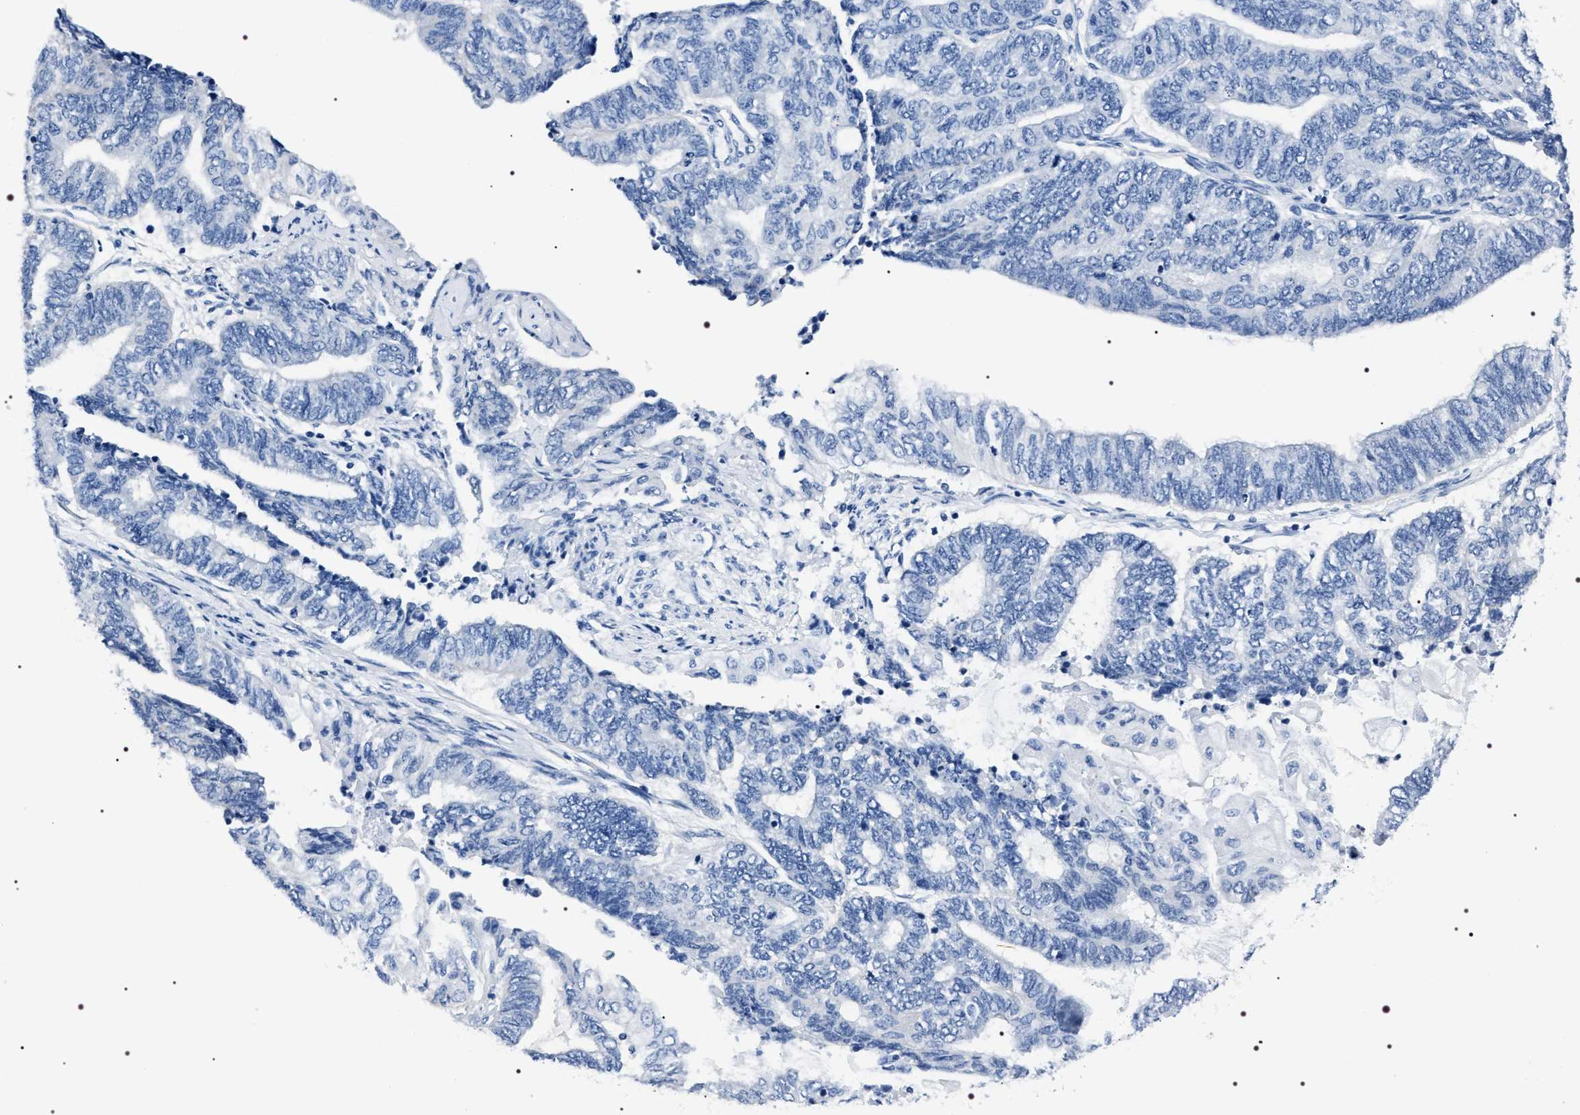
{"staining": {"intensity": "negative", "quantity": "none", "location": "none"}, "tissue": "endometrial cancer", "cell_type": "Tumor cells", "image_type": "cancer", "snomed": [{"axis": "morphology", "description": "Adenocarcinoma, NOS"}, {"axis": "topography", "description": "Uterus"}, {"axis": "topography", "description": "Endometrium"}], "caption": "Immunohistochemistry photomicrograph of adenocarcinoma (endometrial) stained for a protein (brown), which shows no staining in tumor cells.", "gene": "ADH4", "patient": {"sex": "female", "age": 70}}